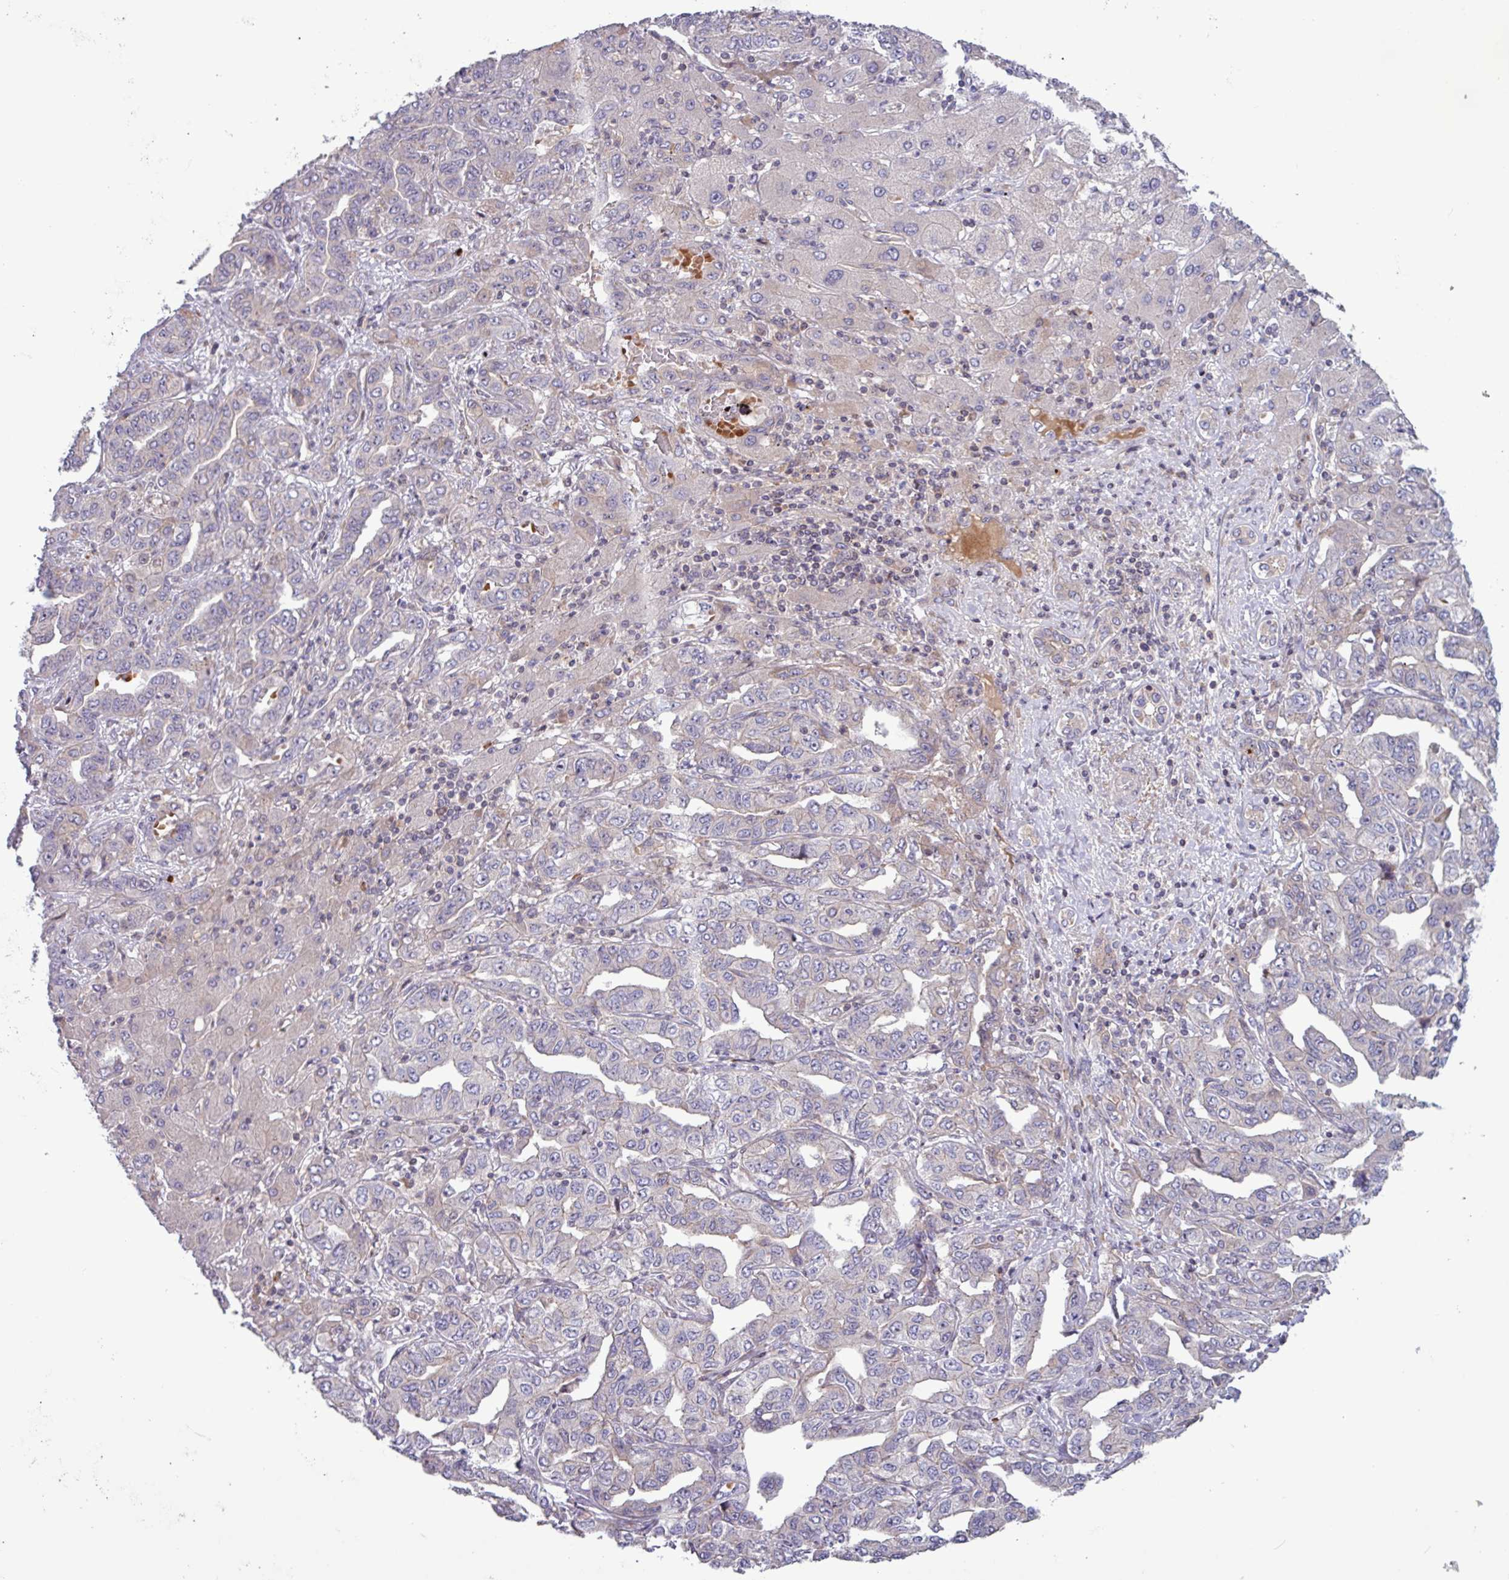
{"staining": {"intensity": "negative", "quantity": "none", "location": "none"}, "tissue": "liver cancer", "cell_type": "Tumor cells", "image_type": "cancer", "snomed": [{"axis": "morphology", "description": "Cholangiocarcinoma"}, {"axis": "topography", "description": "Liver"}], "caption": "DAB (3,3'-diaminobenzidine) immunohistochemical staining of liver cancer (cholangiocarcinoma) displays no significant expression in tumor cells.", "gene": "TNFSF12", "patient": {"sex": "male", "age": 59}}